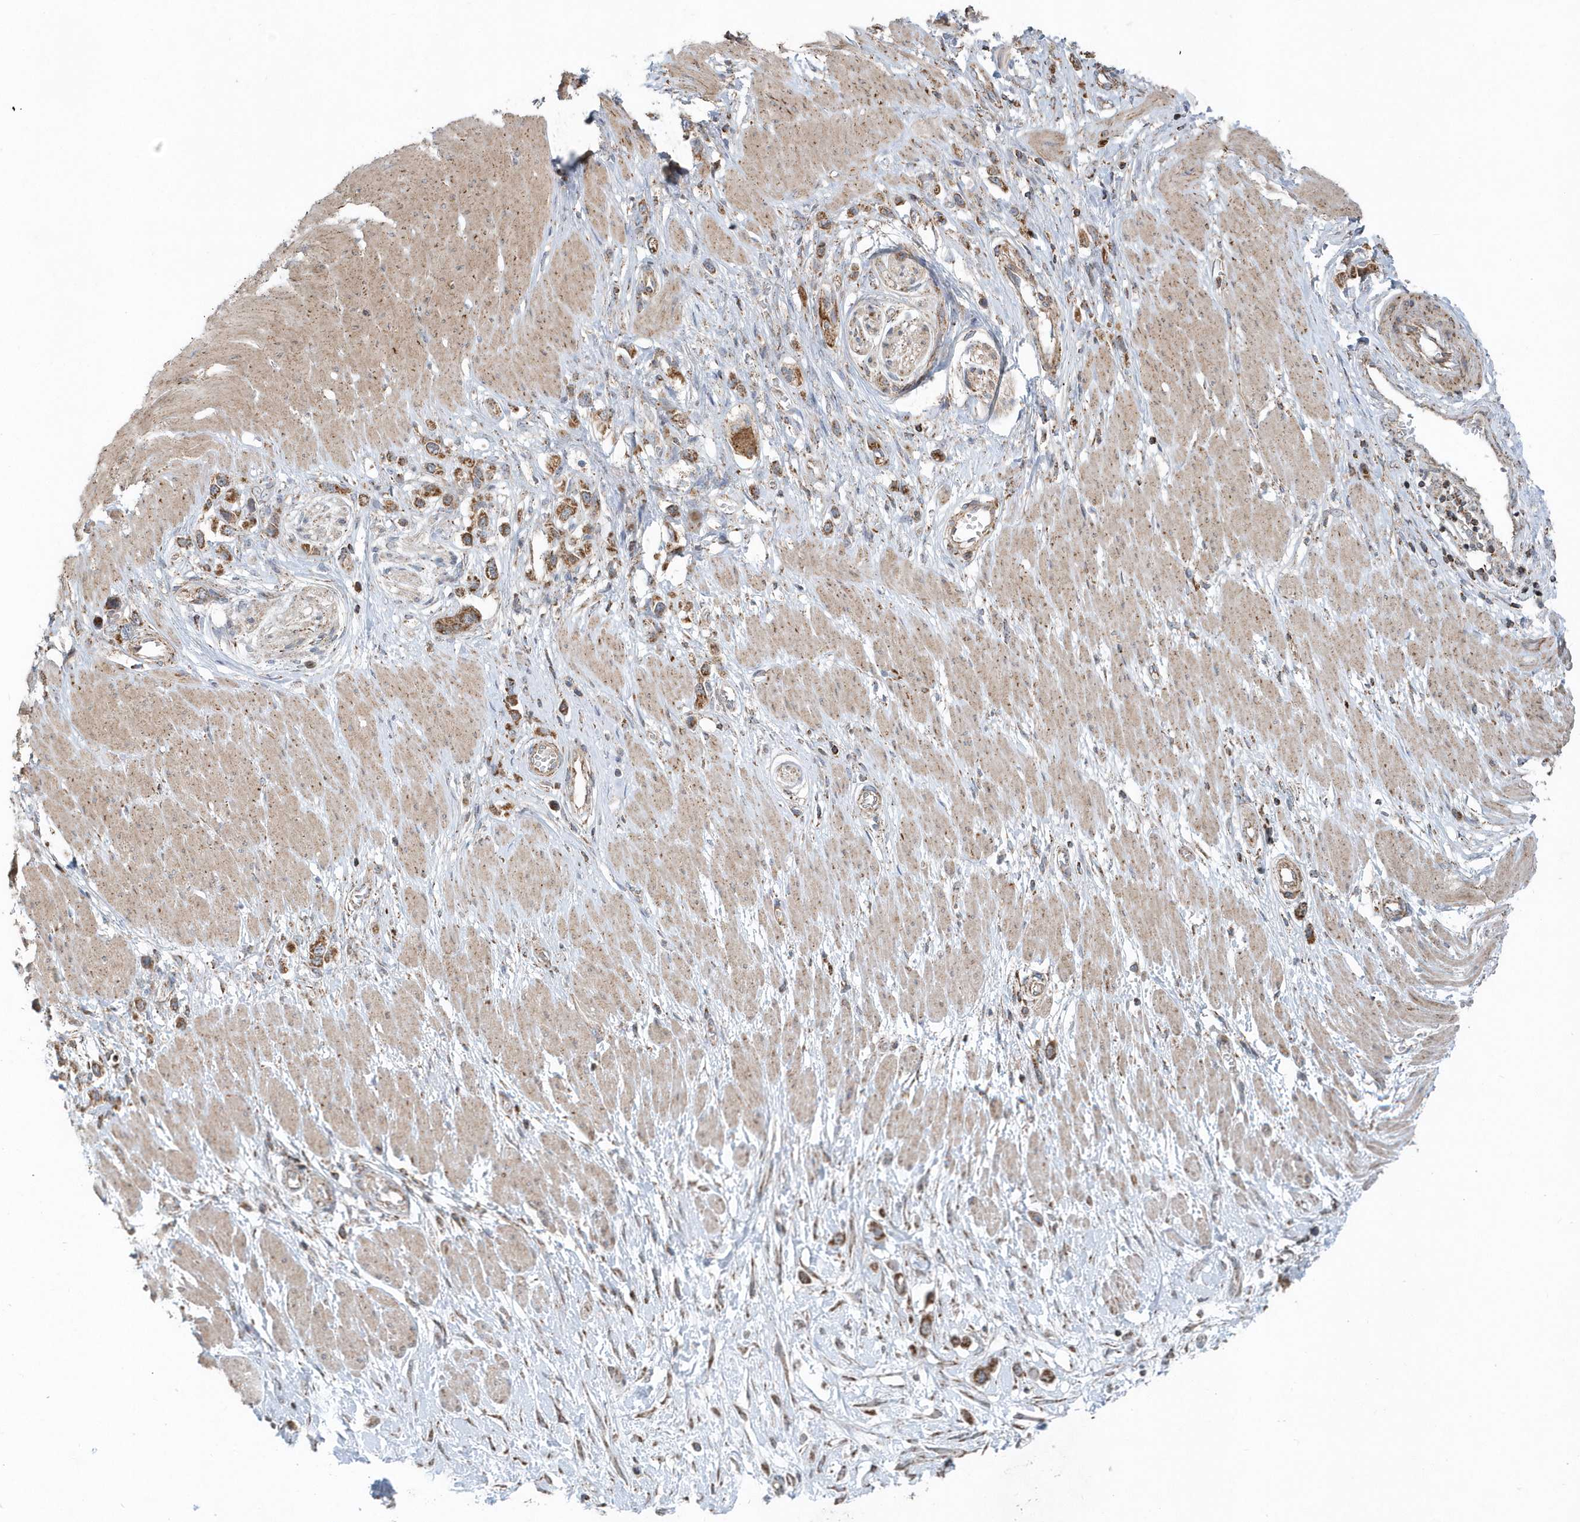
{"staining": {"intensity": "moderate", "quantity": ">75%", "location": "cytoplasmic/membranous"}, "tissue": "stomach cancer", "cell_type": "Tumor cells", "image_type": "cancer", "snomed": [{"axis": "morphology", "description": "Normal tissue, NOS"}, {"axis": "morphology", "description": "Adenocarcinoma, NOS"}, {"axis": "topography", "description": "Stomach, upper"}, {"axis": "topography", "description": "Stomach"}], "caption": "IHC staining of stomach cancer, which displays medium levels of moderate cytoplasmic/membranous positivity in about >75% of tumor cells indicating moderate cytoplasmic/membranous protein staining. The staining was performed using DAB (3,3'-diaminobenzidine) (brown) for protein detection and nuclei were counterstained in hematoxylin (blue).", "gene": "PPP1R7", "patient": {"sex": "female", "age": 65}}